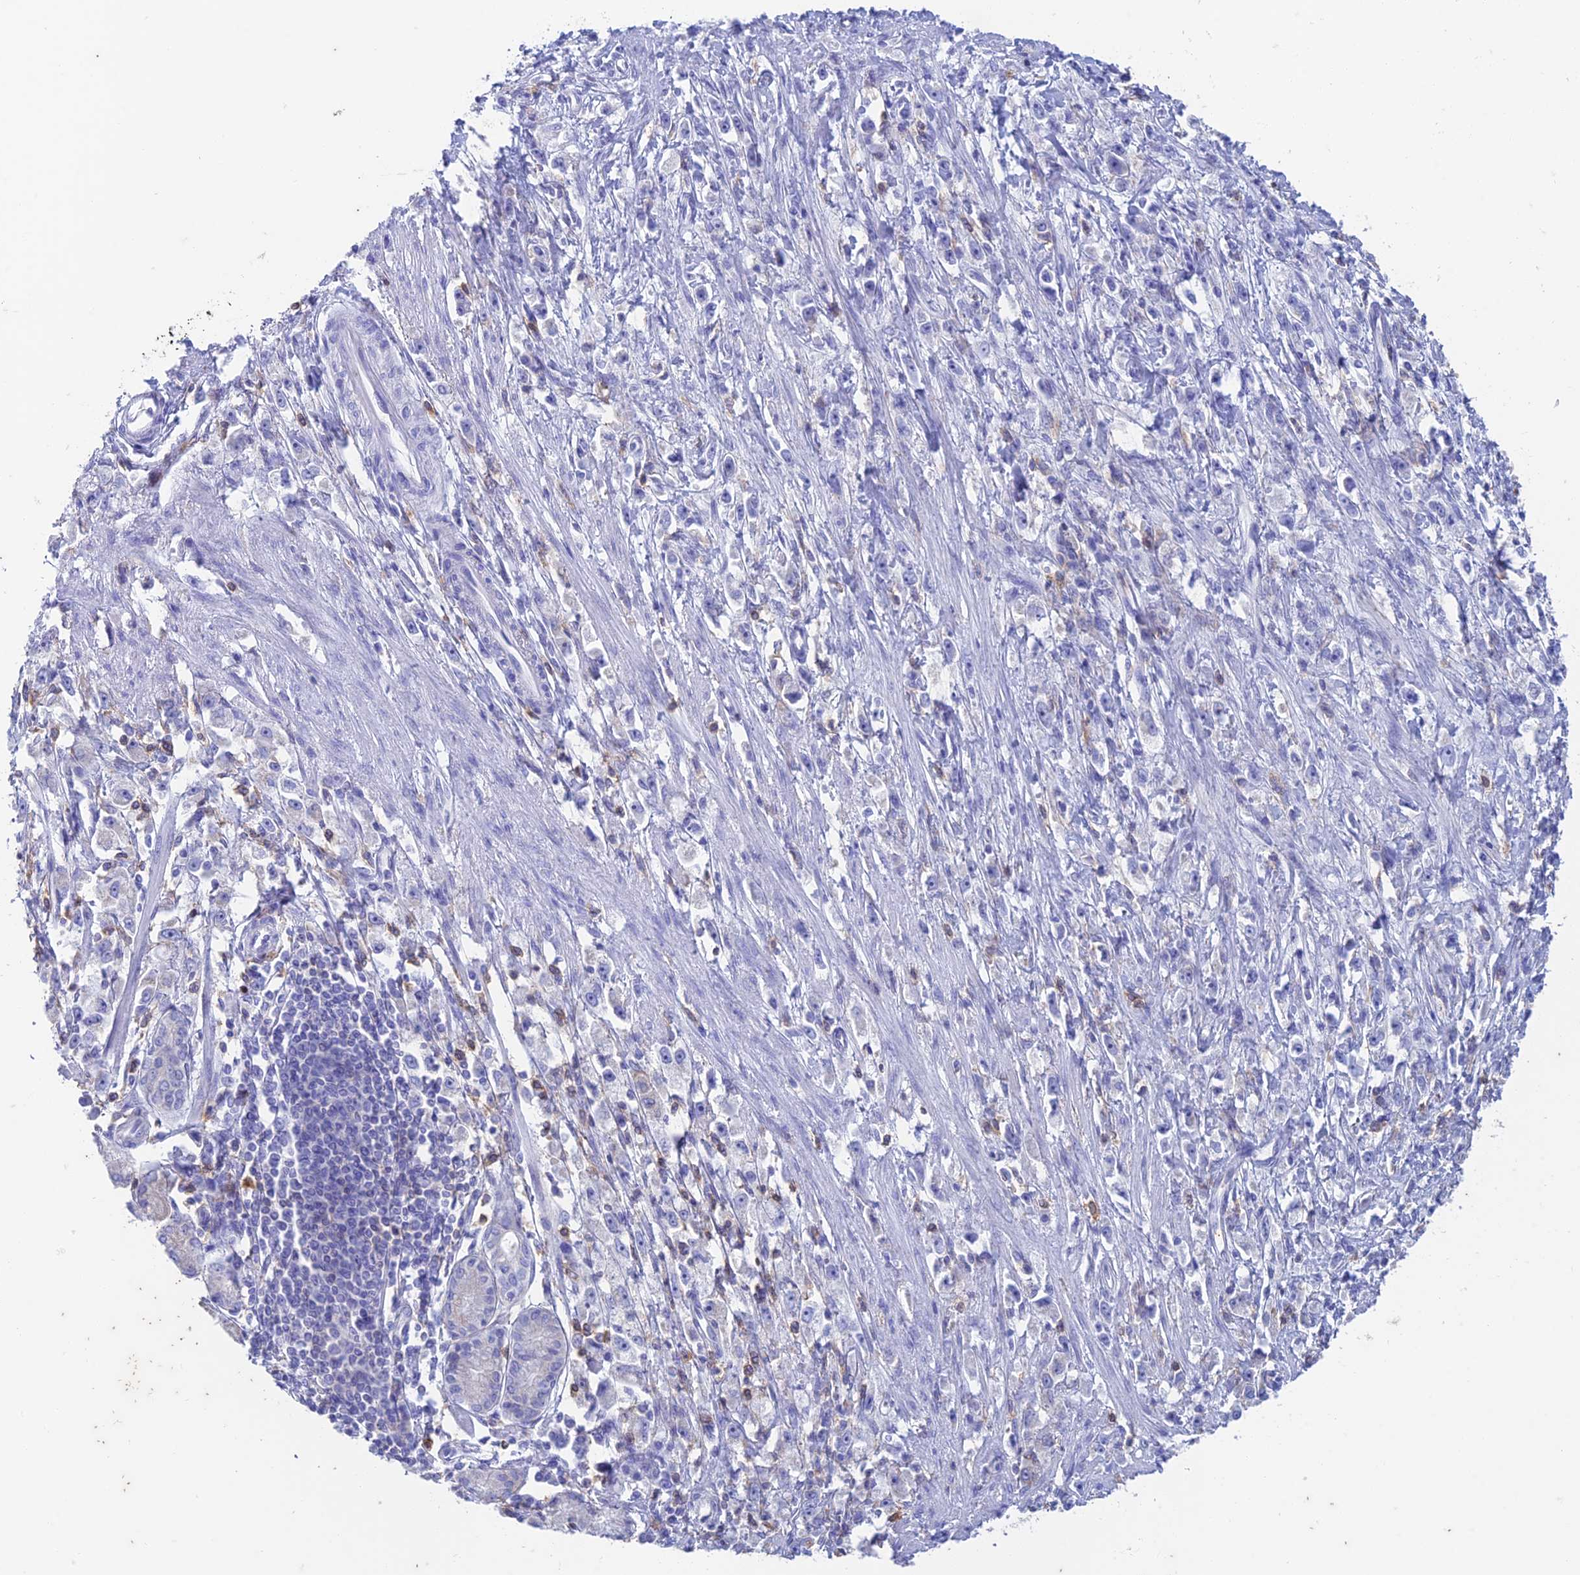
{"staining": {"intensity": "negative", "quantity": "none", "location": "none"}, "tissue": "stomach cancer", "cell_type": "Tumor cells", "image_type": "cancer", "snomed": [{"axis": "morphology", "description": "Adenocarcinoma, NOS"}, {"axis": "topography", "description": "Stomach"}], "caption": "DAB immunohistochemical staining of human stomach adenocarcinoma demonstrates no significant staining in tumor cells. (DAB IHC visualized using brightfield microscopy, high magnification).", "gene": "FGF7", "patient": {"sex": "female", "age": 59}}